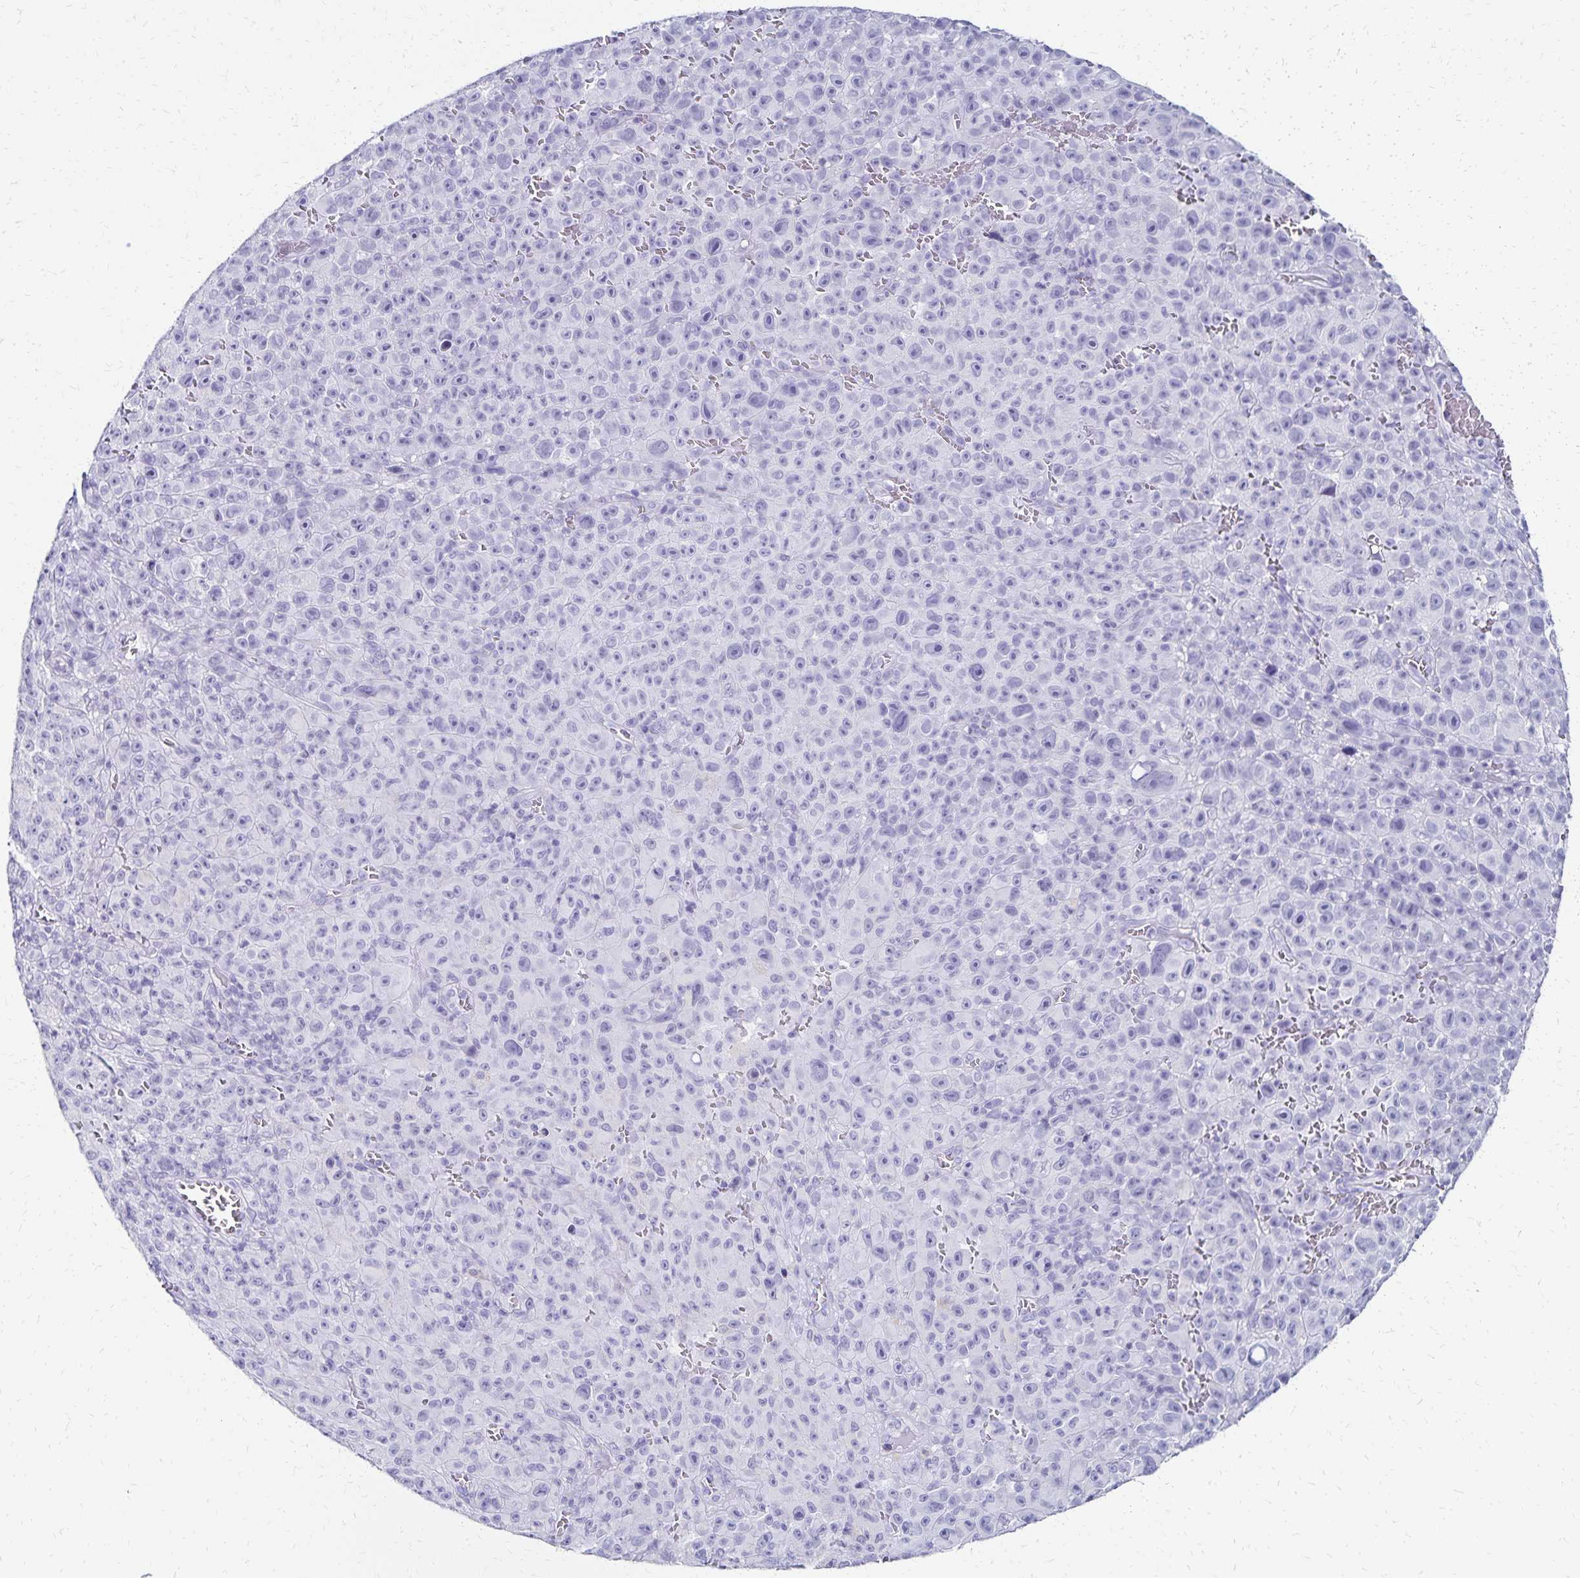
{"staining": {"intensity": "negative", "quantity": "none", "location": "none"}, "tissue": "melanoma", "cell_type": "Tumor cells", "image_type": "cancer", "snomed": [{"axis": "morphology", "description": "Malignant melanoma, NOS"}, {"axis": "topography", "description": "Skin"}], "caption": "The photomicrograph reveals no significant expression in tumor cells of melanoma.", "gene": "GIP", "patient": {"sex": "female", "age": 82}}